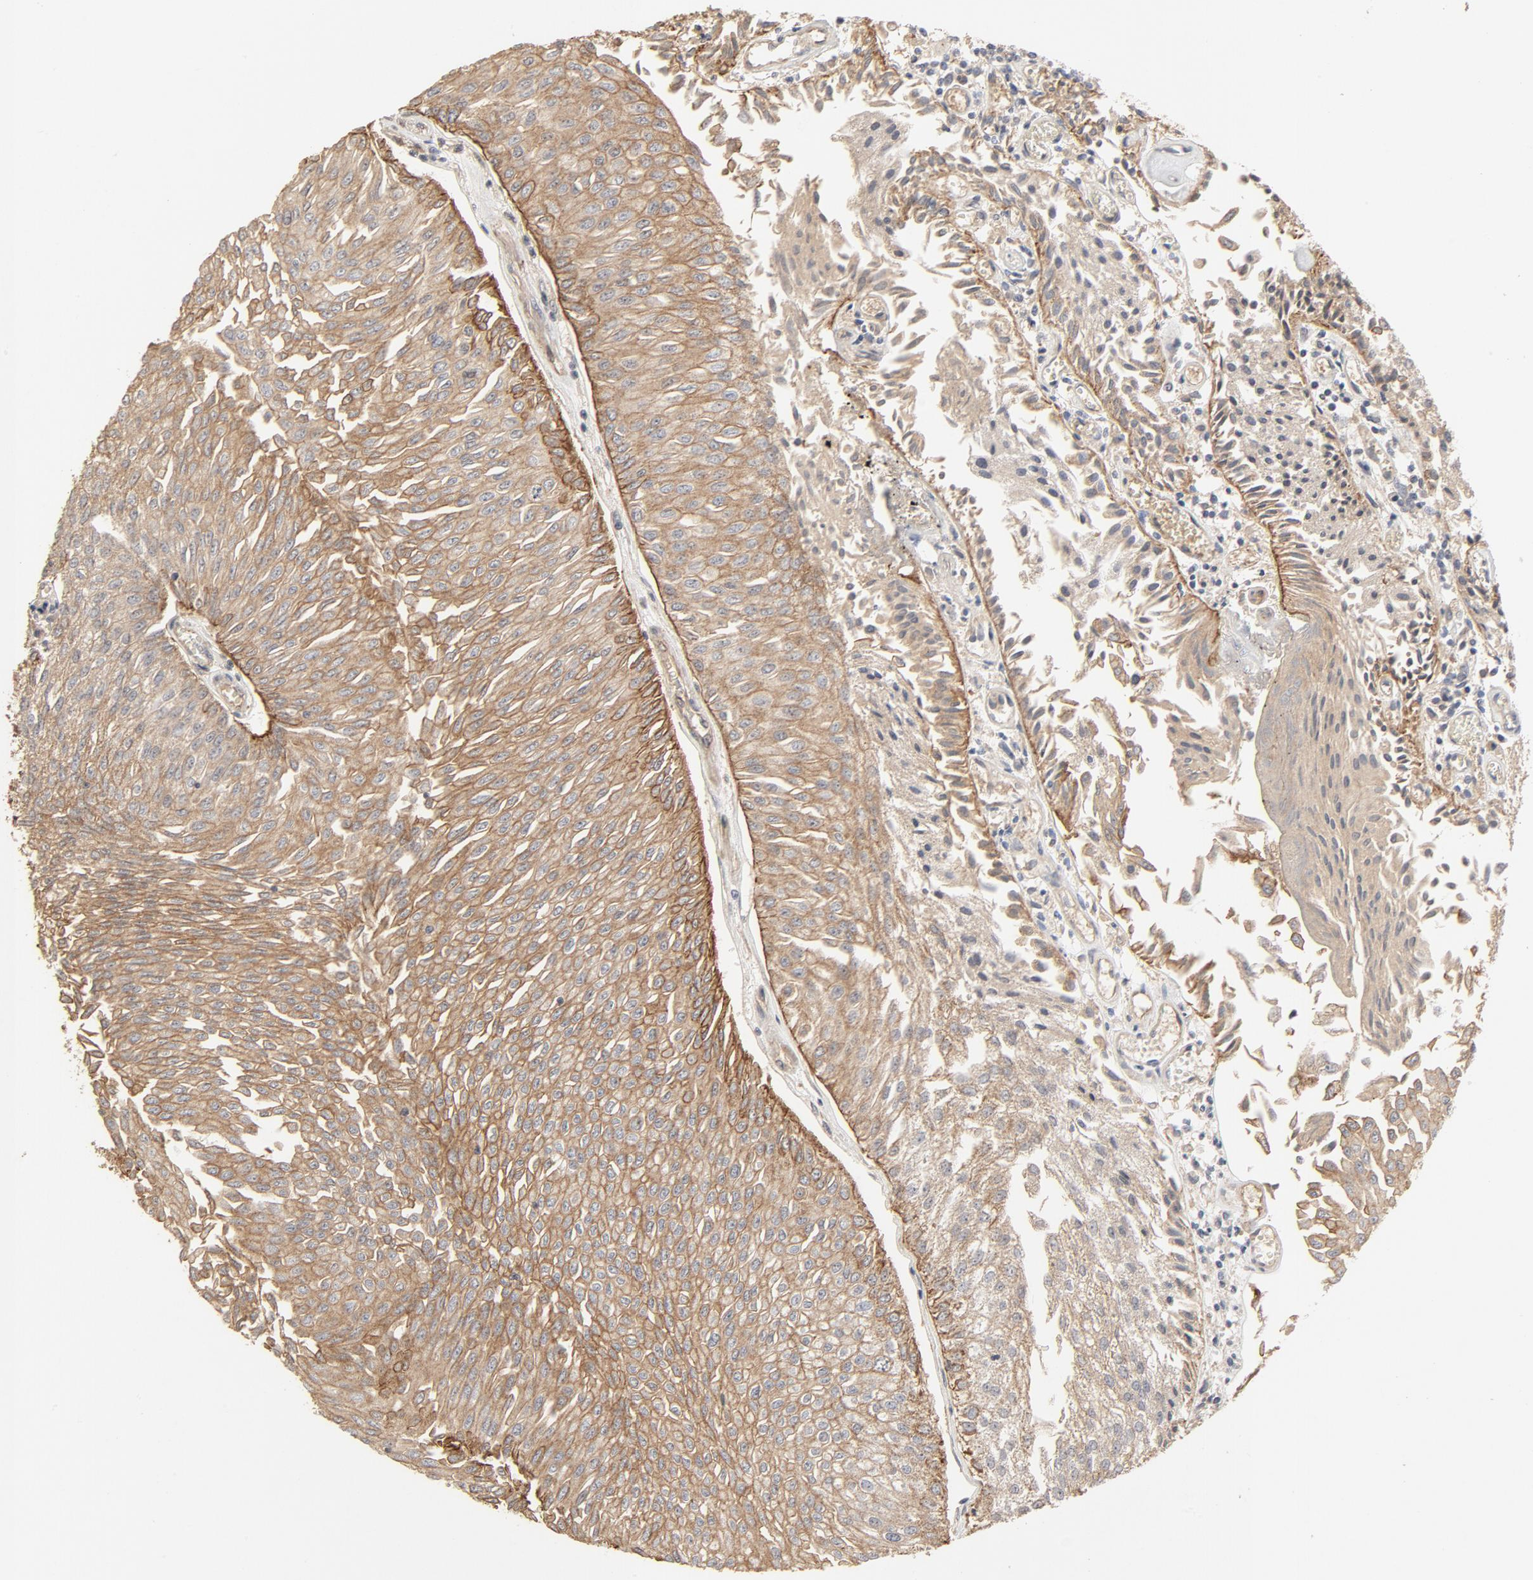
{"staining": {"intensity": "moderate", "quantity": ">75%", "location": "cytoplasmic/membranous"}, "tissue": "urothelial cancer", "cell_type": "Tumor cells", "image_type": "cancer", "snomed": [{"axis": "morphology", "description": "Urothelial carcinoma, Low grade"}, {"axis": "topography", "description": "Urinary bladder"}], "caption": "There is medium levels of moderate cytoplasmic/membranous expression in tumor cells of urothelial cancer, as demonstrated by immunohistochemical staining (brown color).", "gene": "IL3RA", "patient": {"sex": "male", "age": 86}}